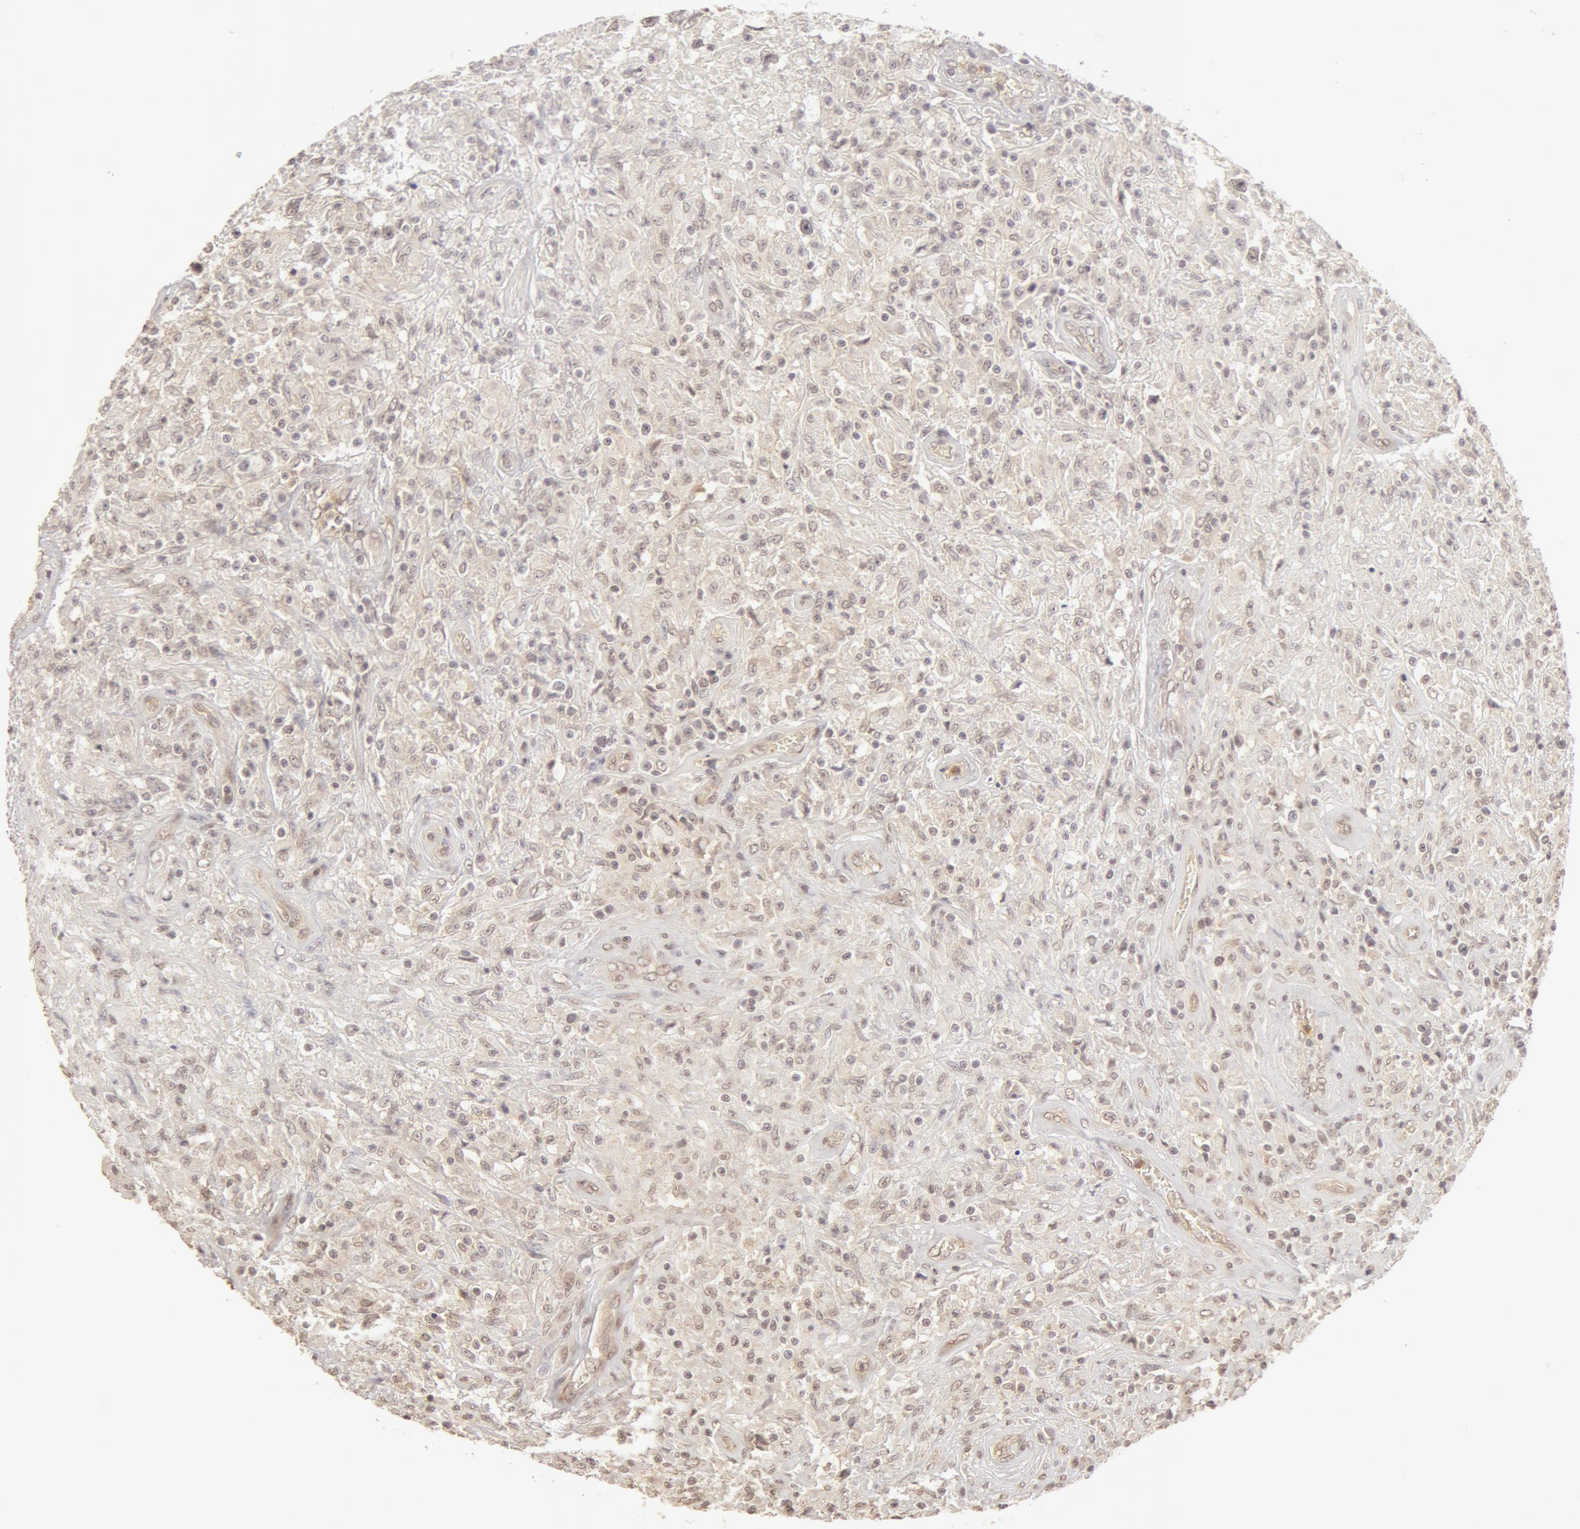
{"staining": {"intensity": "weak", "quantity": ">75%", "location": "nuclear"}, "tissue": "testis cancer", "cell_type": "Tumor cells", "image_type": "cancer", "snomed": [{"axis": "morphology", "description": "Seminoma, NOS"}, {"axis": "topography", "description": "Testis"}], "caption": "This is an image of IHC staining of seminoma (testis), which shows weak expression in the nuclear of tumor cells.", "gene": "ADAM10", "patient": {"sex": "male", "age": 34}}